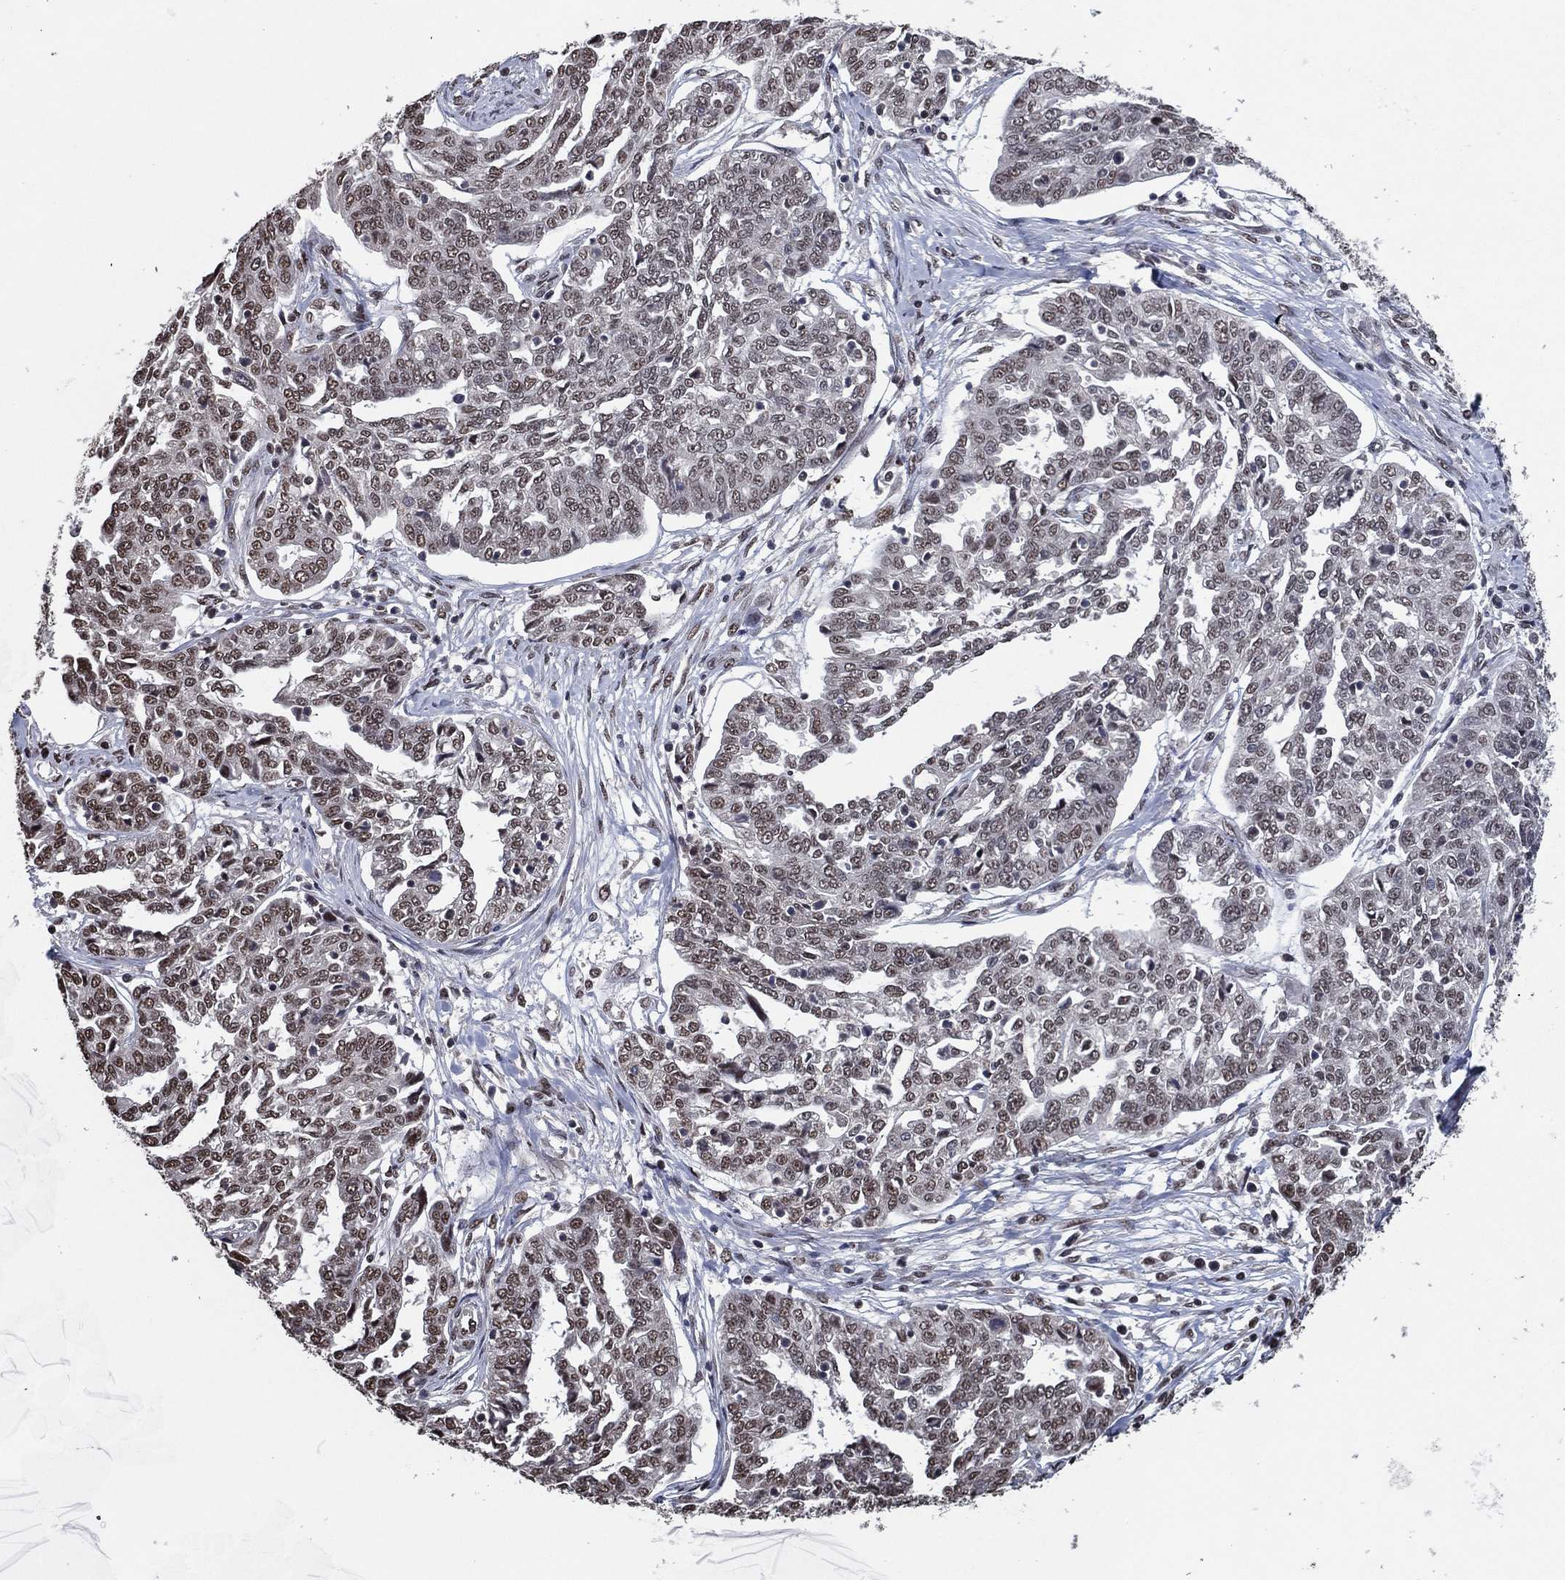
{"staining": {"intensity": "moderate", "quantity": "<25%", "location": "nuclear"}, "tissue": "ovarian cancer", "cell_type": "Tumor cells", "image_type": "cancer", "snomed": [{"axis": "morphology", "description": "Cystadenocarcinoma, serous, NOS"}, {"axis": "topography", "description": "Ovary"}], "caption": "IHC (DAB (3,3'-diaminobenzidine)) staining of human ovarian cancer (serous cystadenocarcinoma) shows moderate nuclear protein staining in about <25% of tumor cells. IHC stains the protein in brown and the nuclei are stained blue.", "gene": "ZBTB42", "patient": {"sex": "female", "age": 67}}